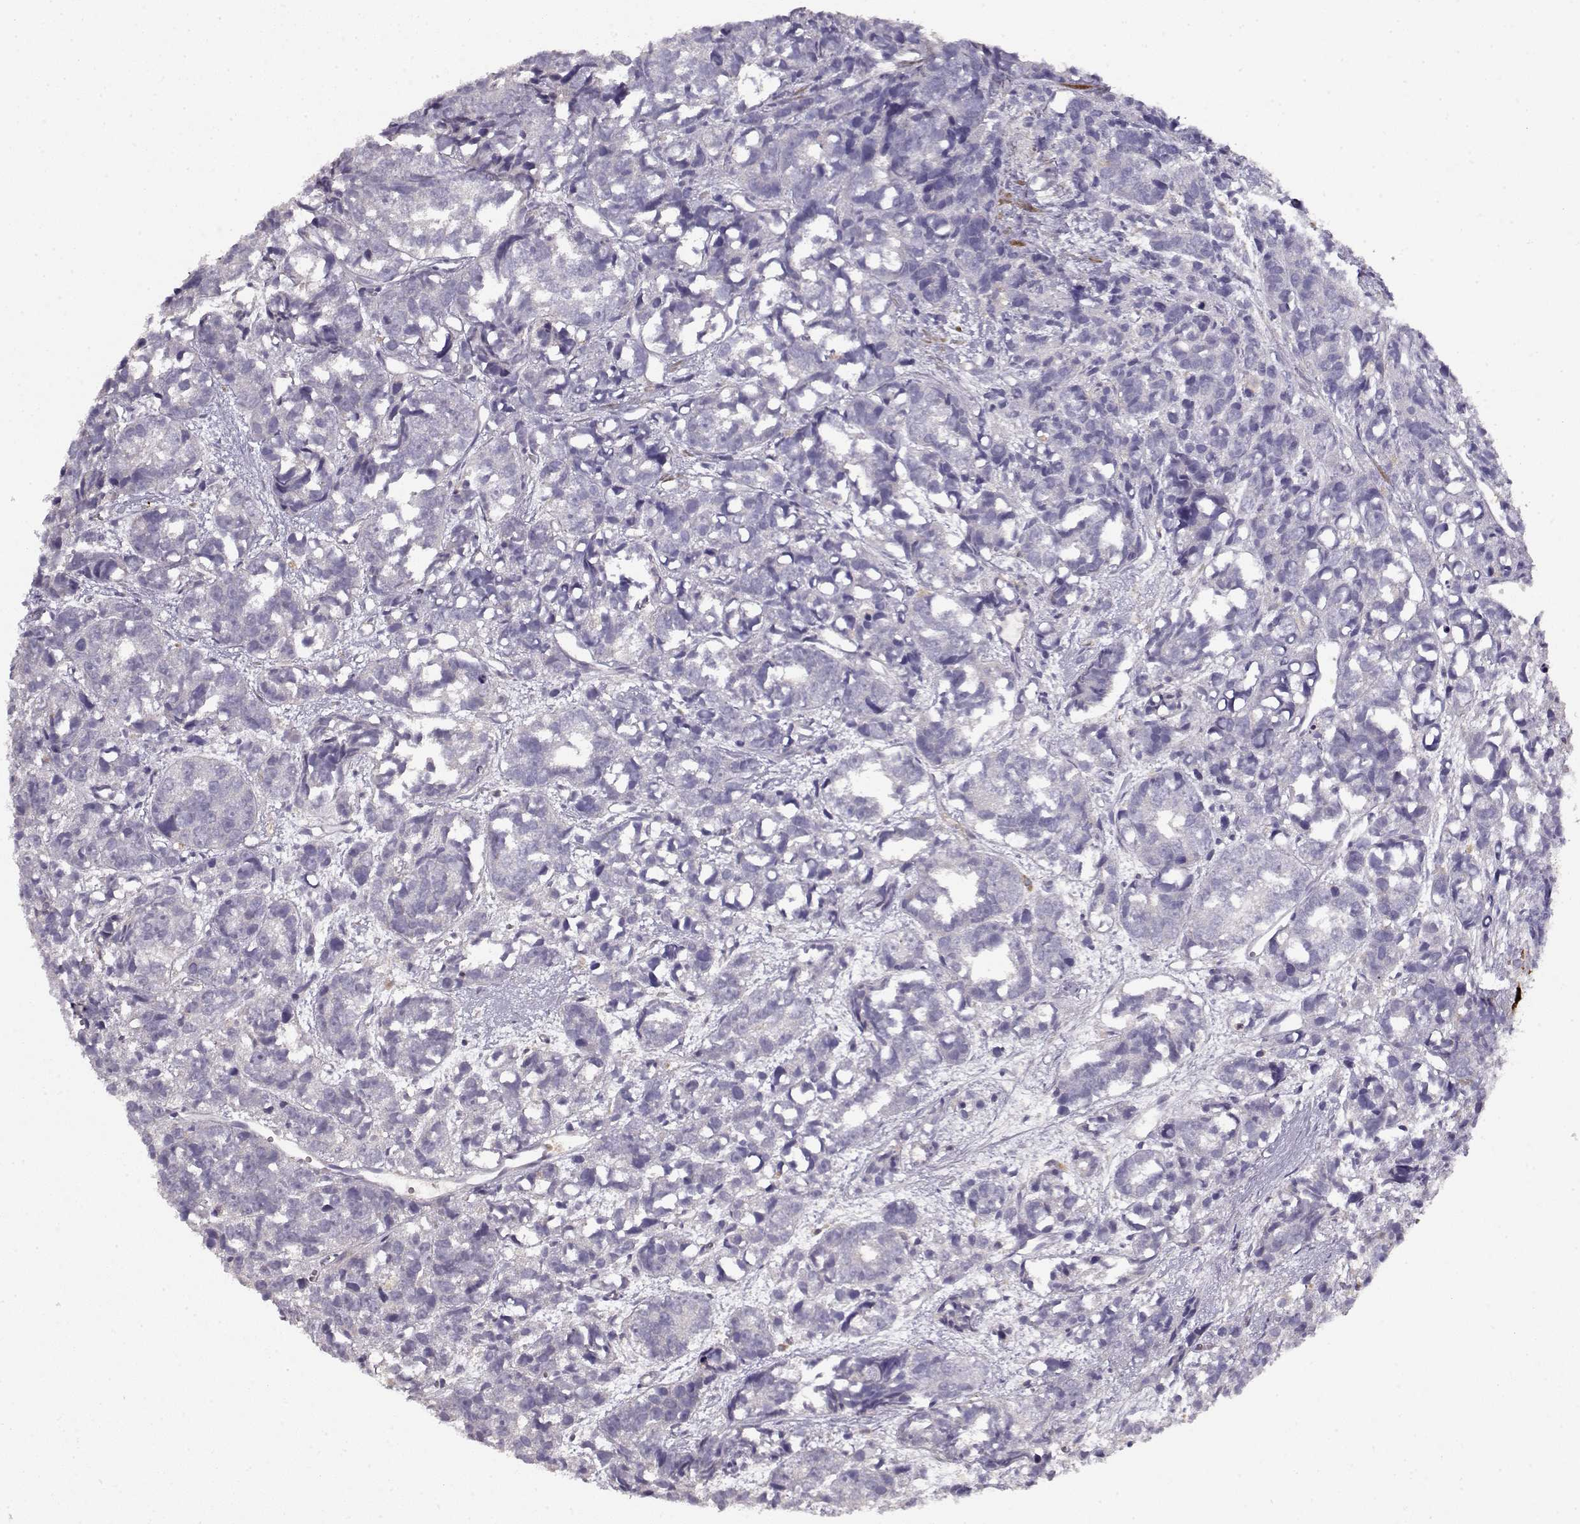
{"staining": {"intensity": "negative", "quantity": "none", "location": "none"}, "tissue": "prostate cancer", "cell_type": "Tumor cells", "image_type": "cancer", "snomed": [{"axis": "morphology", "description": "Adenocarcinoma, High grade"}, {"axis": "topography", "description": "Prostate"}], "caption": "Histopathology image shows no significant protein positivity in tumor cells of prostate cancer (high-grade adenocarcinoma).", "gene": "VAV1", "patient": {"sex": "male", "age": 77}}